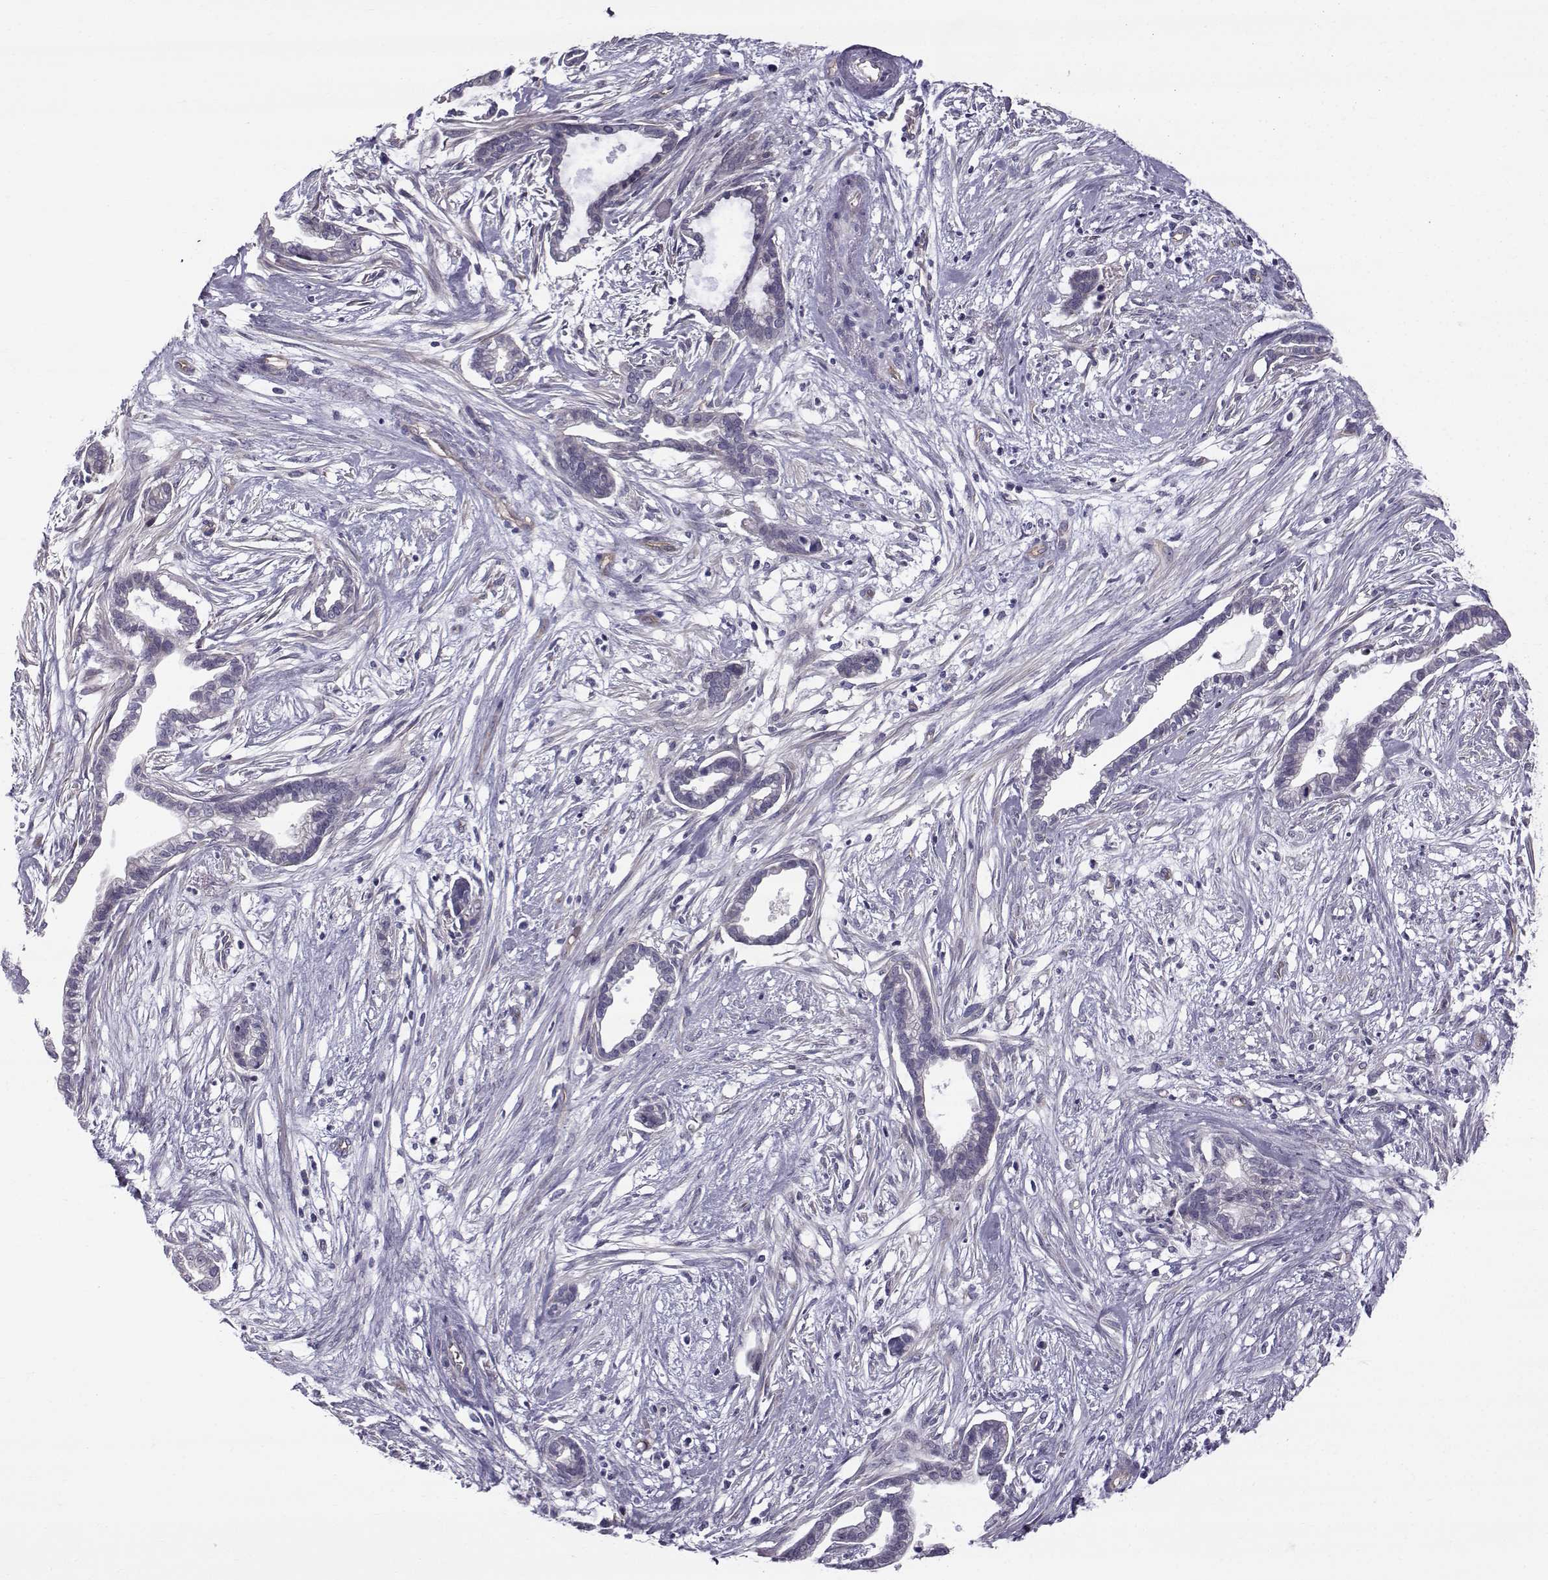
{"staining": {"intensity": "negative", "quantity": "none", "location": "none"}, "tissue": "cervical cancer", "cell_type": "Tumor cells", "image_type": "cancer", "snomed": [{"axis": "morphology", "description": "Adenocarcinoma, NOS"}, {"axis": "topography", "description": "Cervix"}], "caption": "There is no significant positivity in tumor cells of adenocarcinoma (cervical).", "gene": "QPCT", "patient": {"sex": "female", "age": 62}}